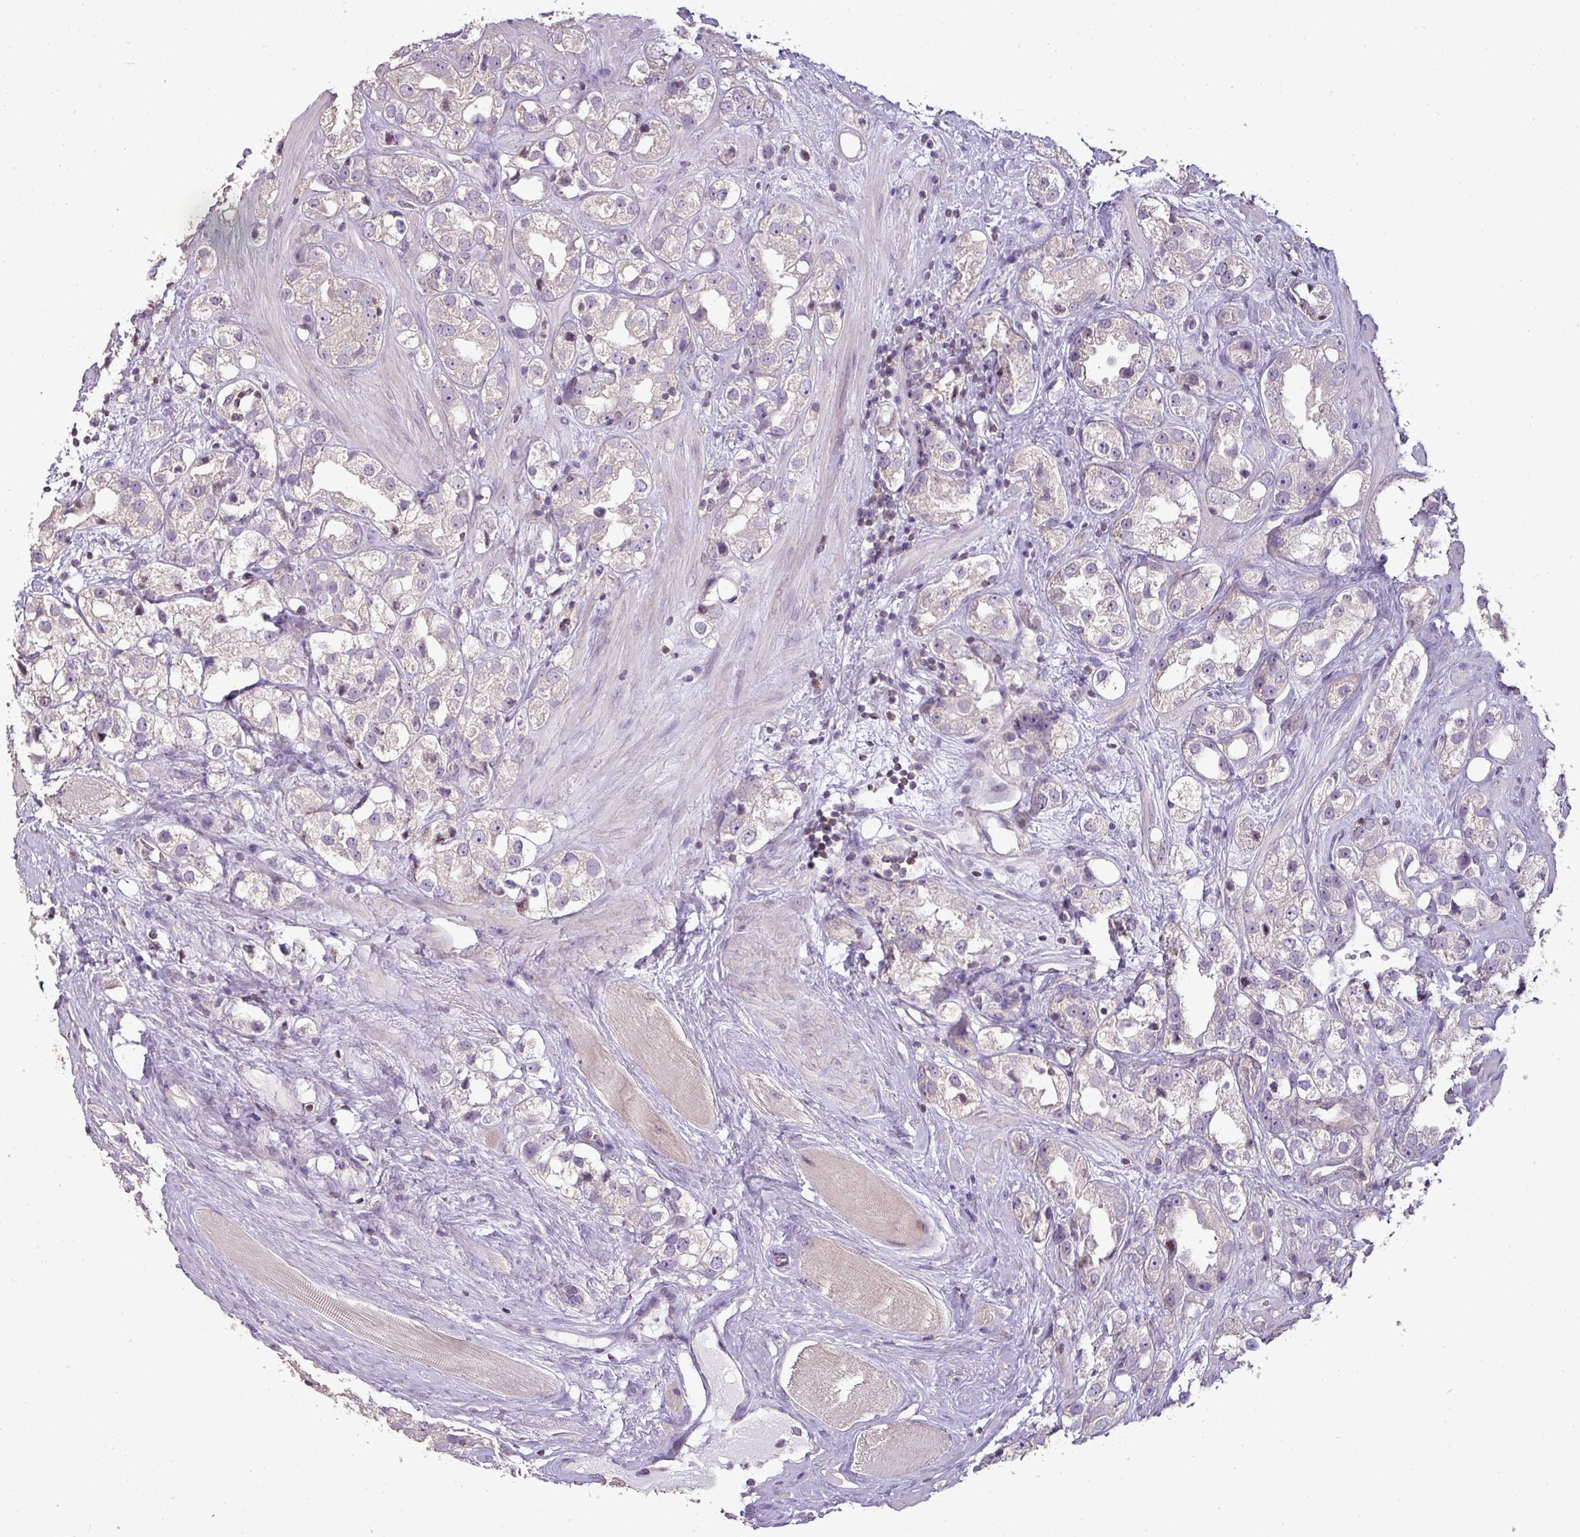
{"staining": {"intensity": "negative", "quantity": "none", "location": "none"}, "tissue": "prostate cancer", "cell_type": "Tumor cells", "image_type": "cancer", "snomed": [{"axis": "morphology", "description": "Adenocarcinoma, NOS"}, {"axis": "topography", "description": "Prostate"}], "caption": "This micrograph is of prostate adenocarcinoma stained with IHC to label a protein in brown with the nuclei are counter-stained blue. There is no staining in tumor cells.", "gene": "LY9", "patient": {"sex": "male", "age": 79}}